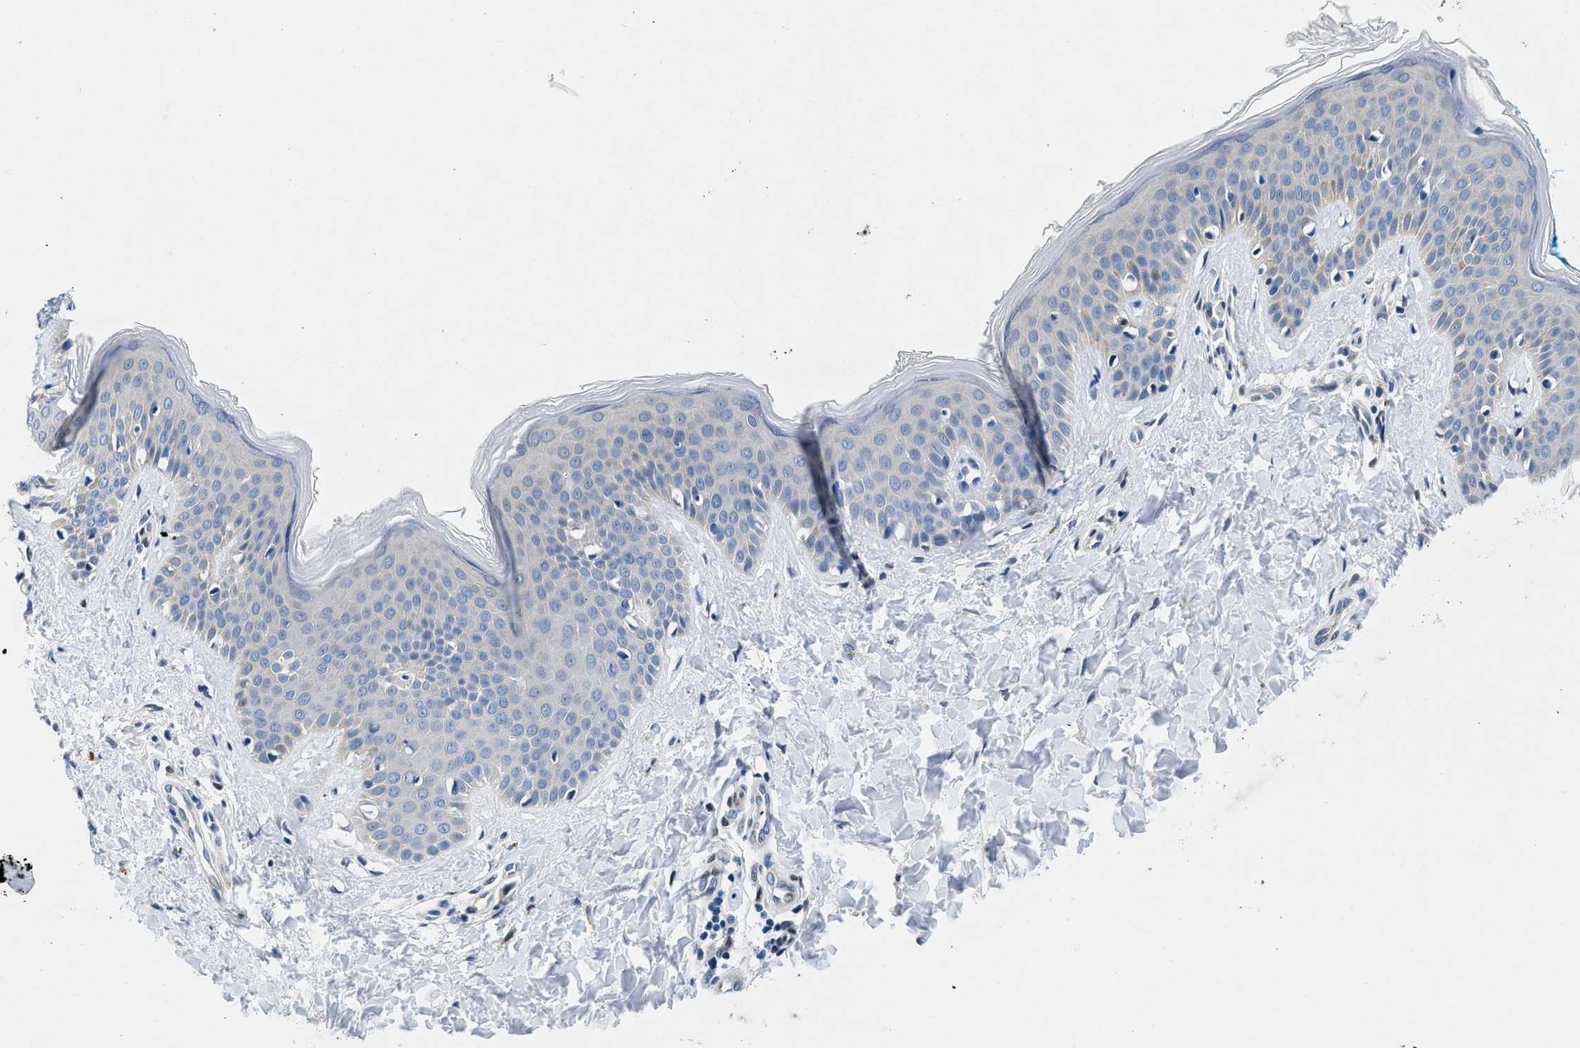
{"staining": {"intensity": "negative", "quantity": "none", "location": "none"}, "tissue": "skin", "cell_type": "Fibroblasts", "image_type": "normal", "snomed": [{"axis": "morphology", "description": "Normal tissue, NOS"}, {"axis": "topography", "description": "Skin"}], "caption": "This photomicrograph is of benign skin stained with immunohistochemistry (IHC) to label a protein in brown with the nuclei are counter-stained blue. There is no staining in fibroblasts.", "gene": "COPS2", "patient": {"sex": "female", "age": 17}}